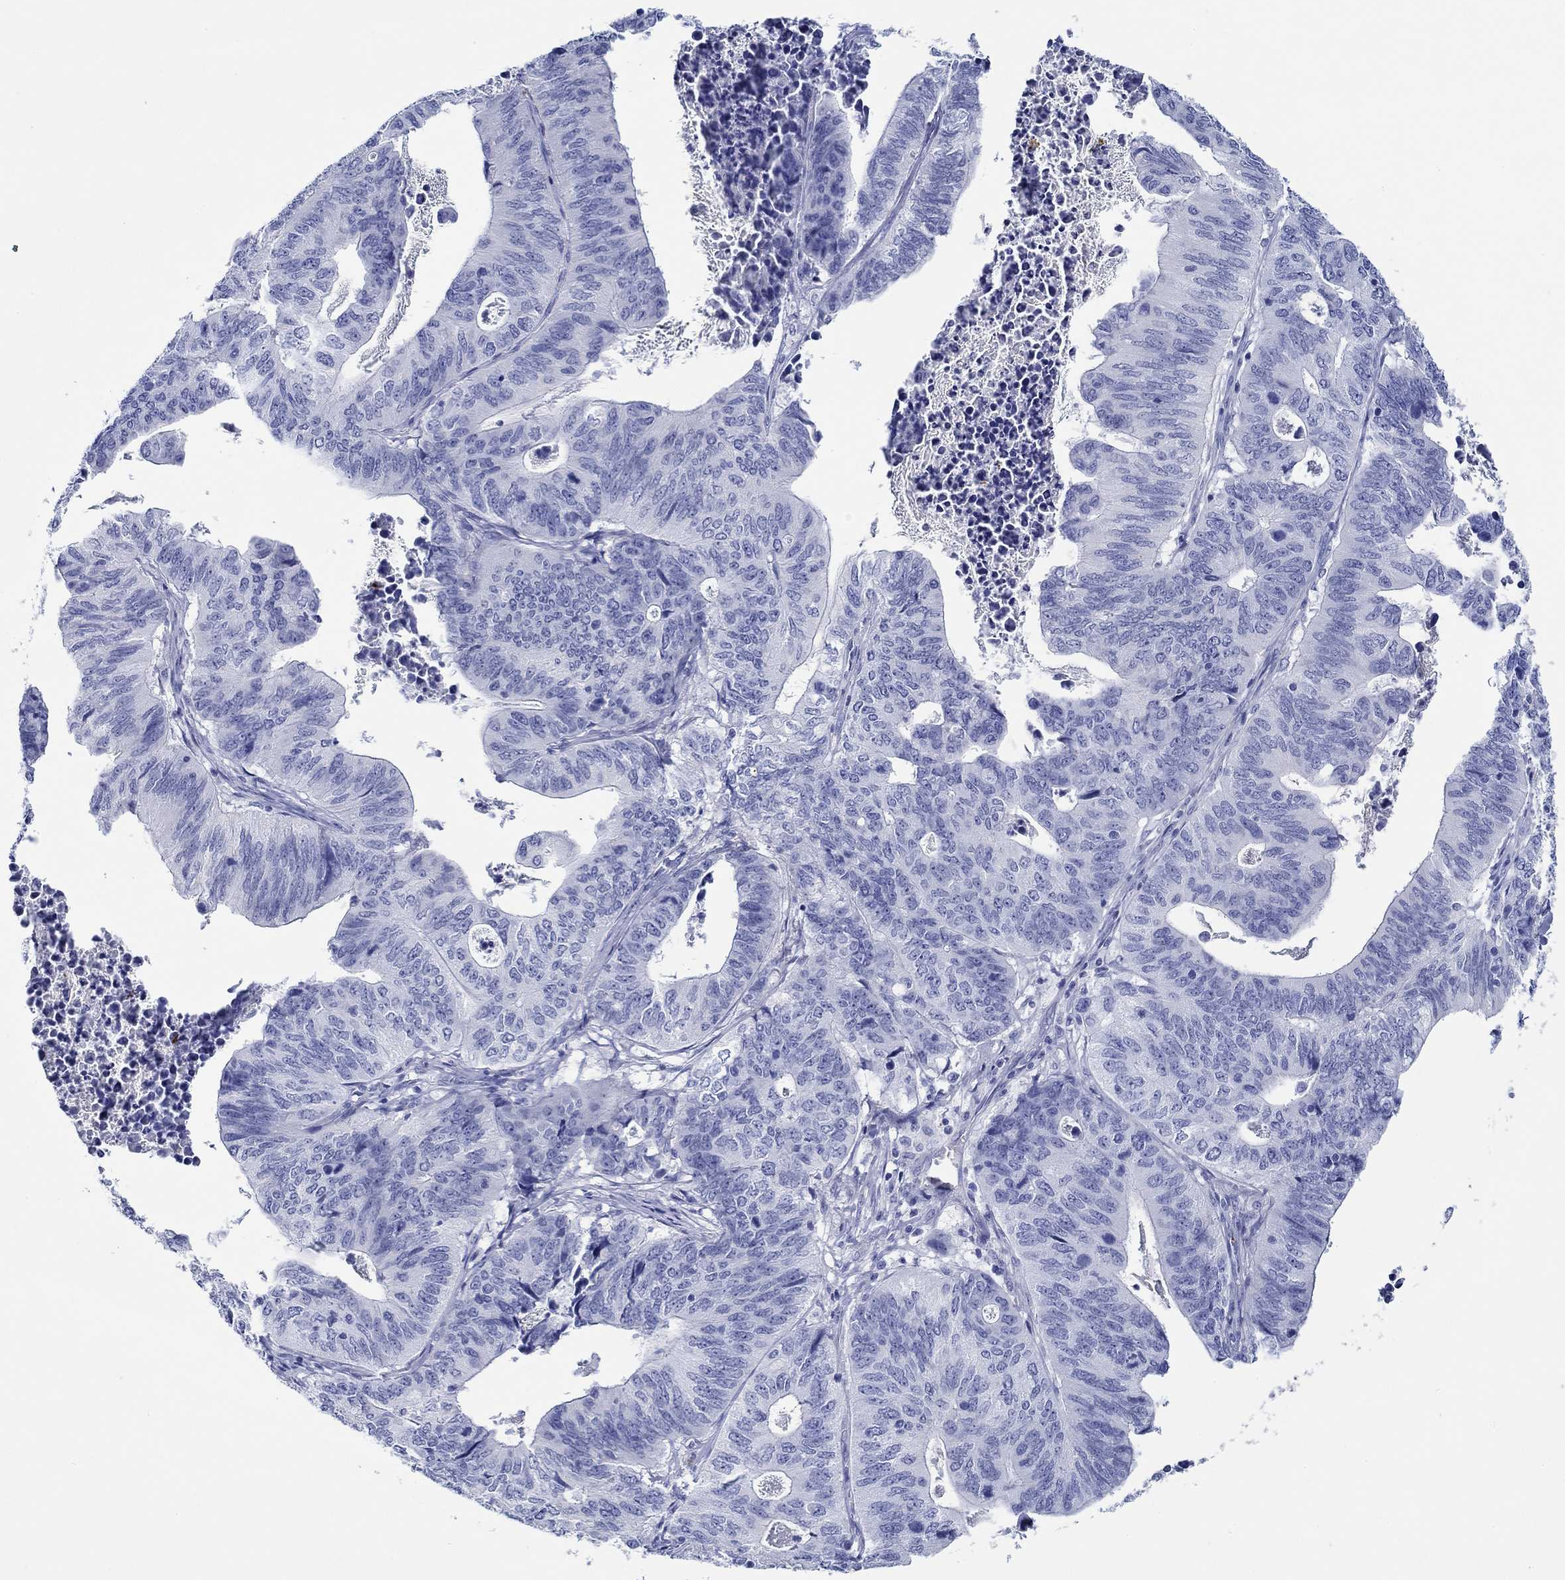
{"staining": {"intensity": "negative", "quantity": "none", "location": "none"}, "tissue": "stomach cancer", "cell_type": "Tumor cells", "image_type": "cancer", "snomed": [{"axis": "morphology", "description": "Adenocarcinoma, NOS"}, {"axis": "topography", "description": "Stomach, upper"}], "caption": "An immunohistochemistry photomicrograph of stomach cancer is shown. There is no staining in tumor cells of stomach cancer.", "gene": "EPX", "patient": {"sex": "female", "age": 67}}